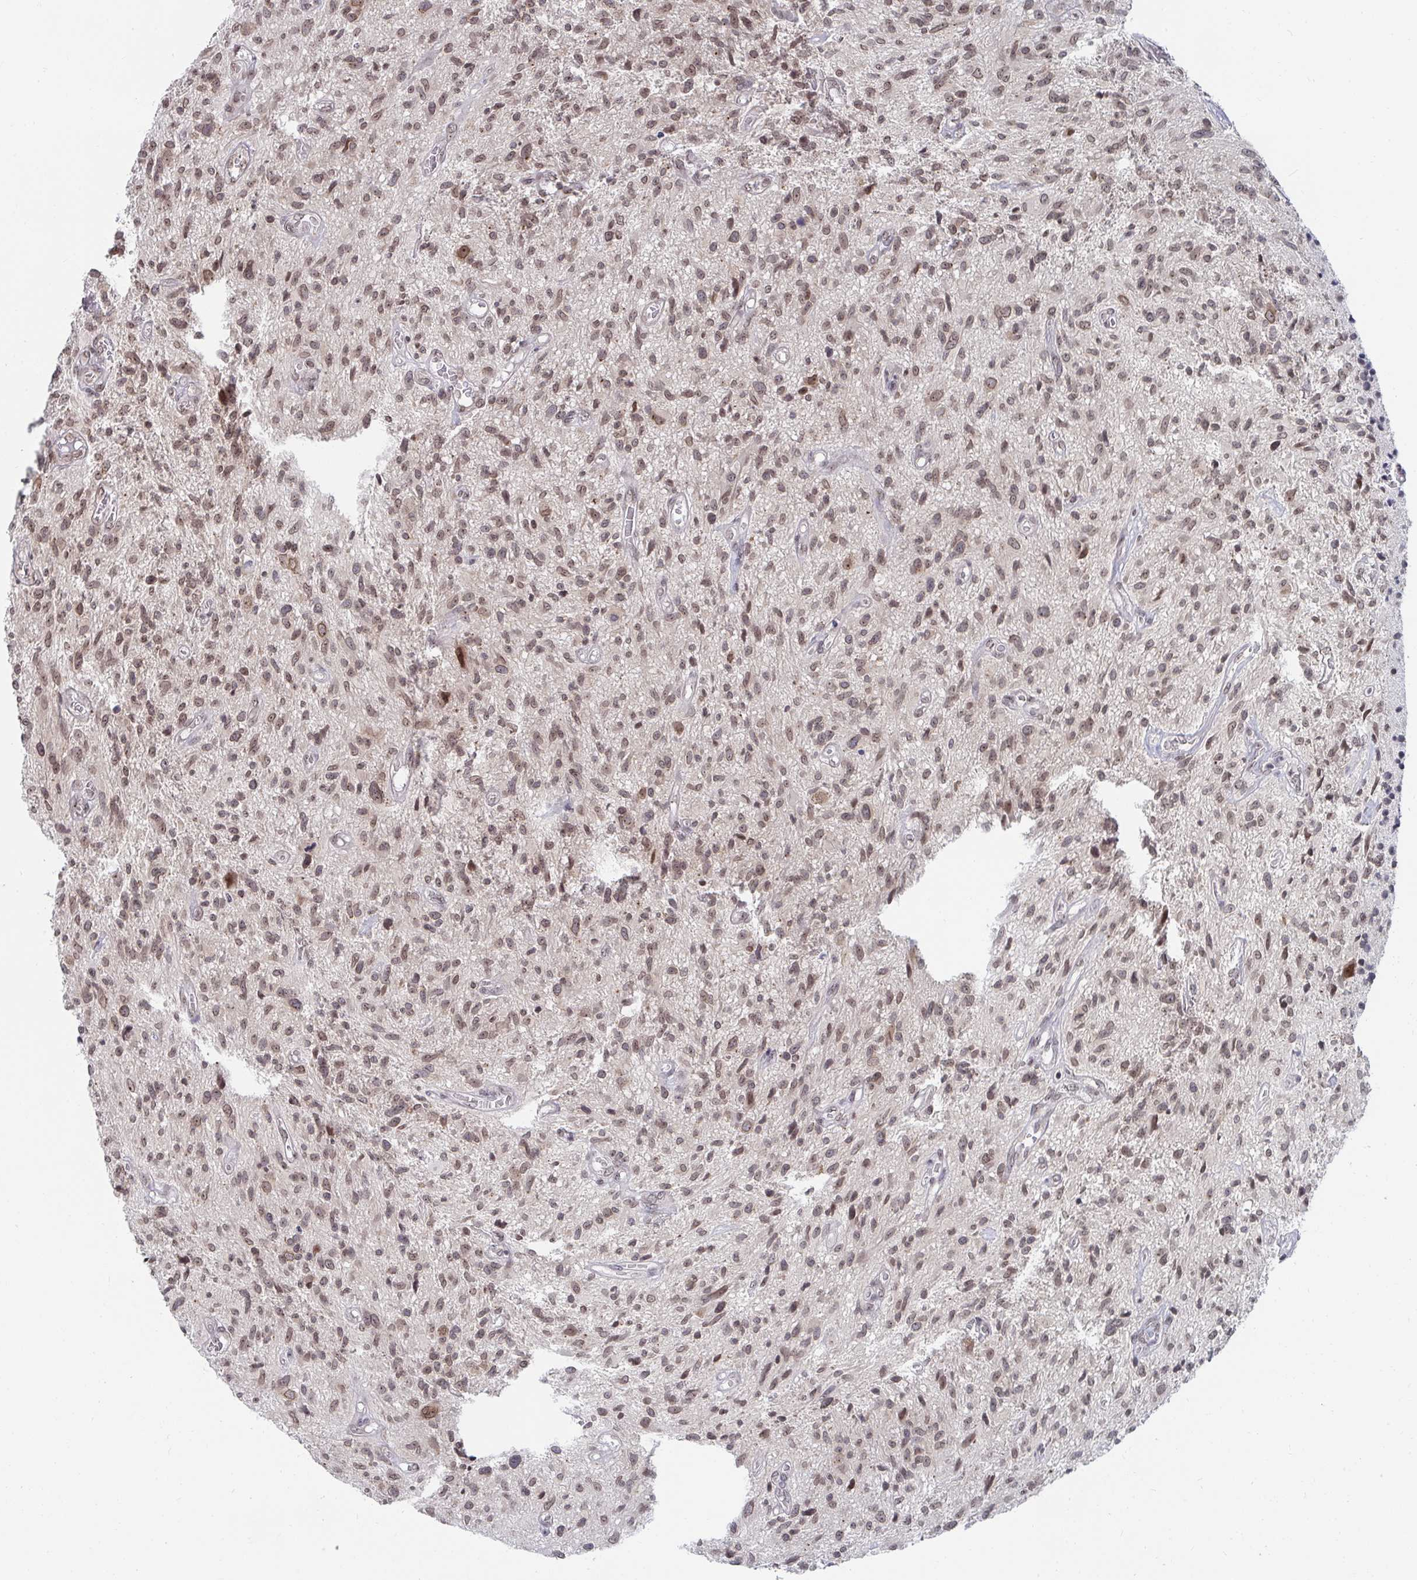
{"staining": {"intensity": "moderate", "quantity": ">75%", "location": "nuclear"}, "tissue": "glioma", "cell_type": "Tumor cells", "image_type": "cancer", "snomed": [{"axis": "morphology", "description": "Glioma, malignant, High grade"}, {"axis": "topography", "description": "Brain"}], "caption": "An image of malignant glioma (high-grade) stained for a protein displays moderate nuclear brown staining in tumor cells.", "gene": "TRIP12", "patient": {"sex": "male", "age": 75}}